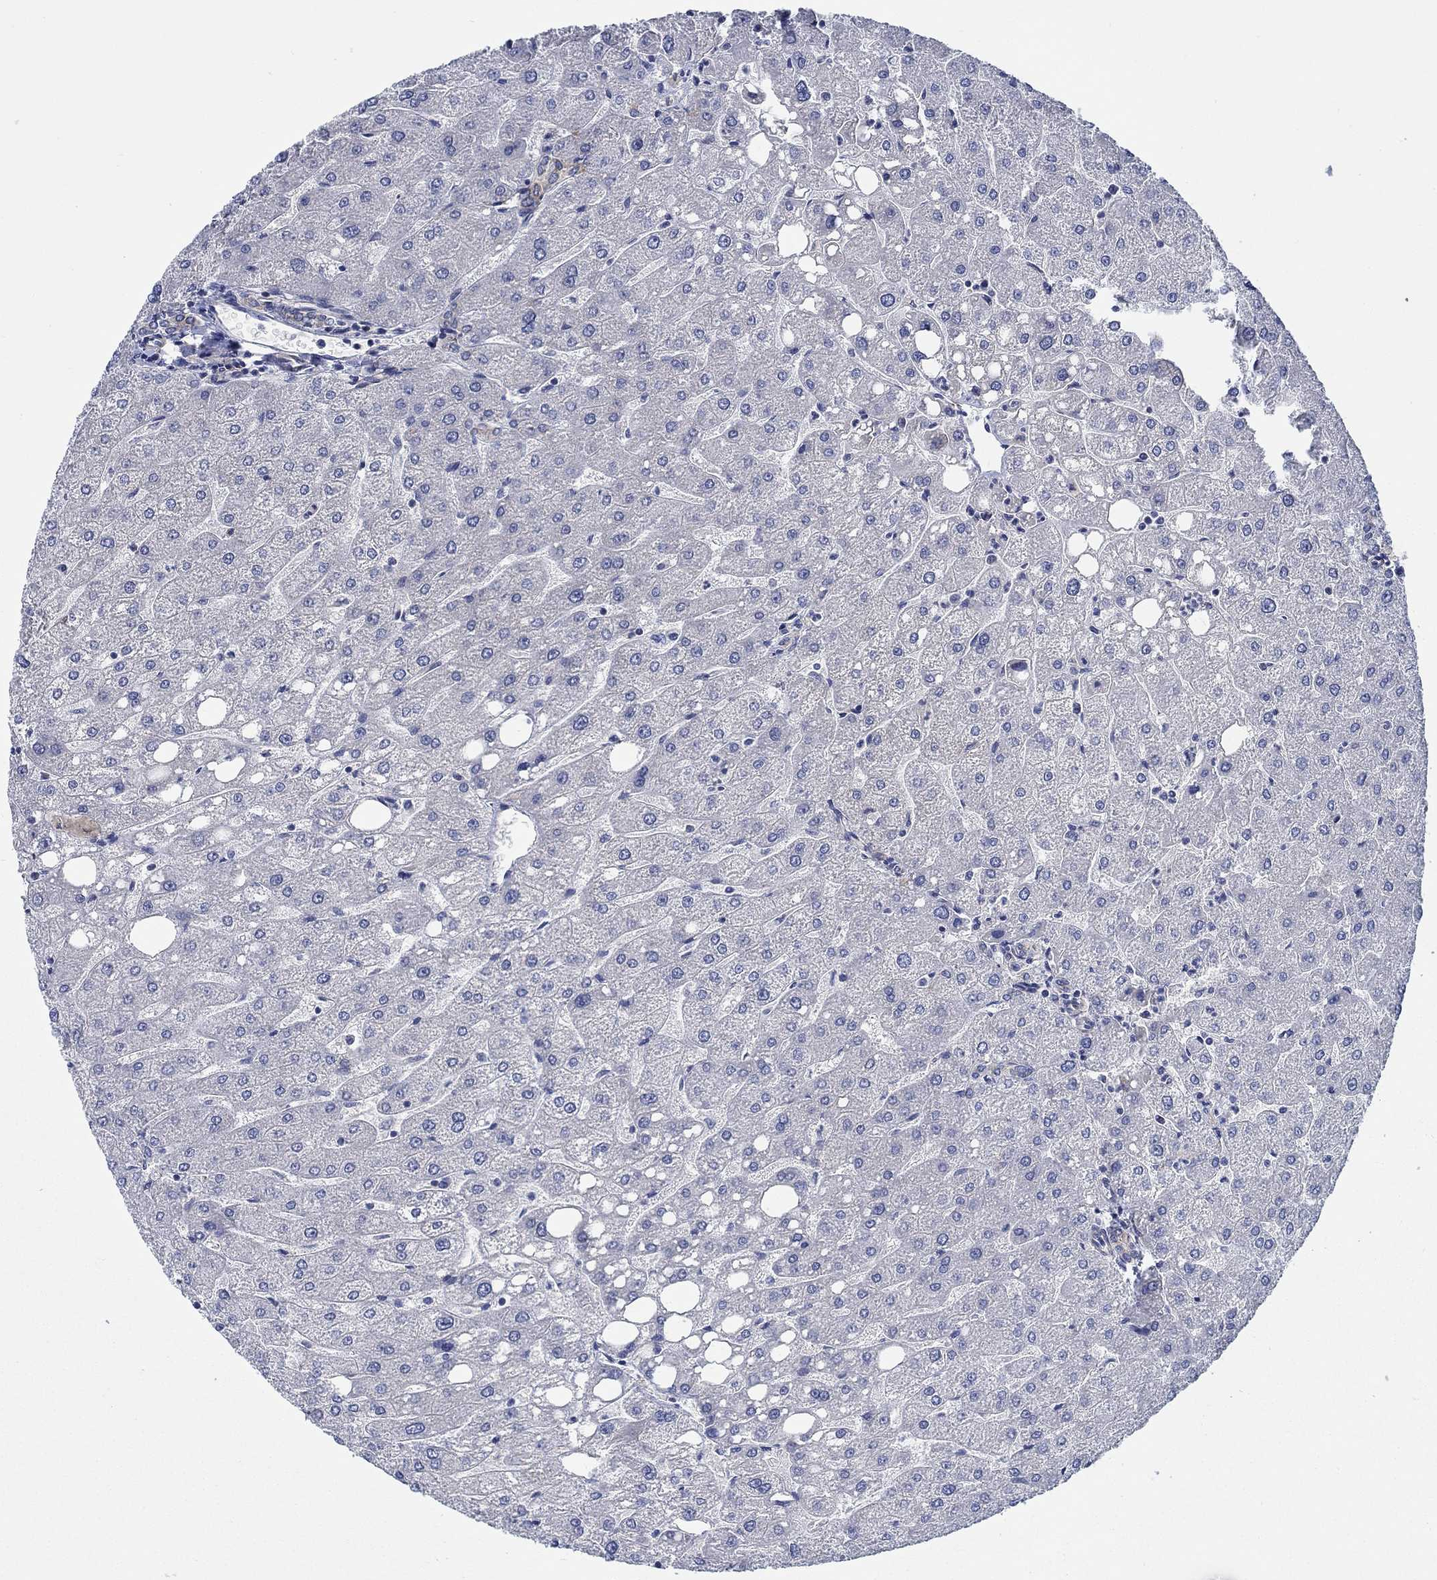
{"staining": {"intensity": "negative", "quantity": "none", "location": "none"}, "tissue": "liver", "cell_type": "Cholangiocytes", "image_type": "normal", "snomed": [{"axis": "morphology", "description": "Normal tissue, NOS"}, {"axis": "topography", "description": "Liver"}], "caption": "Photomicrograph shows no significant protein staining in cholangiocytes of benign liver. (Stains: DAB immunohistochemistry (IHC) with hematoxylin counter stain, Microscopy: brightfield microscopy at high magnification).", "gene": "FMN1", "patient": {"sex": "male", "age": 67}}